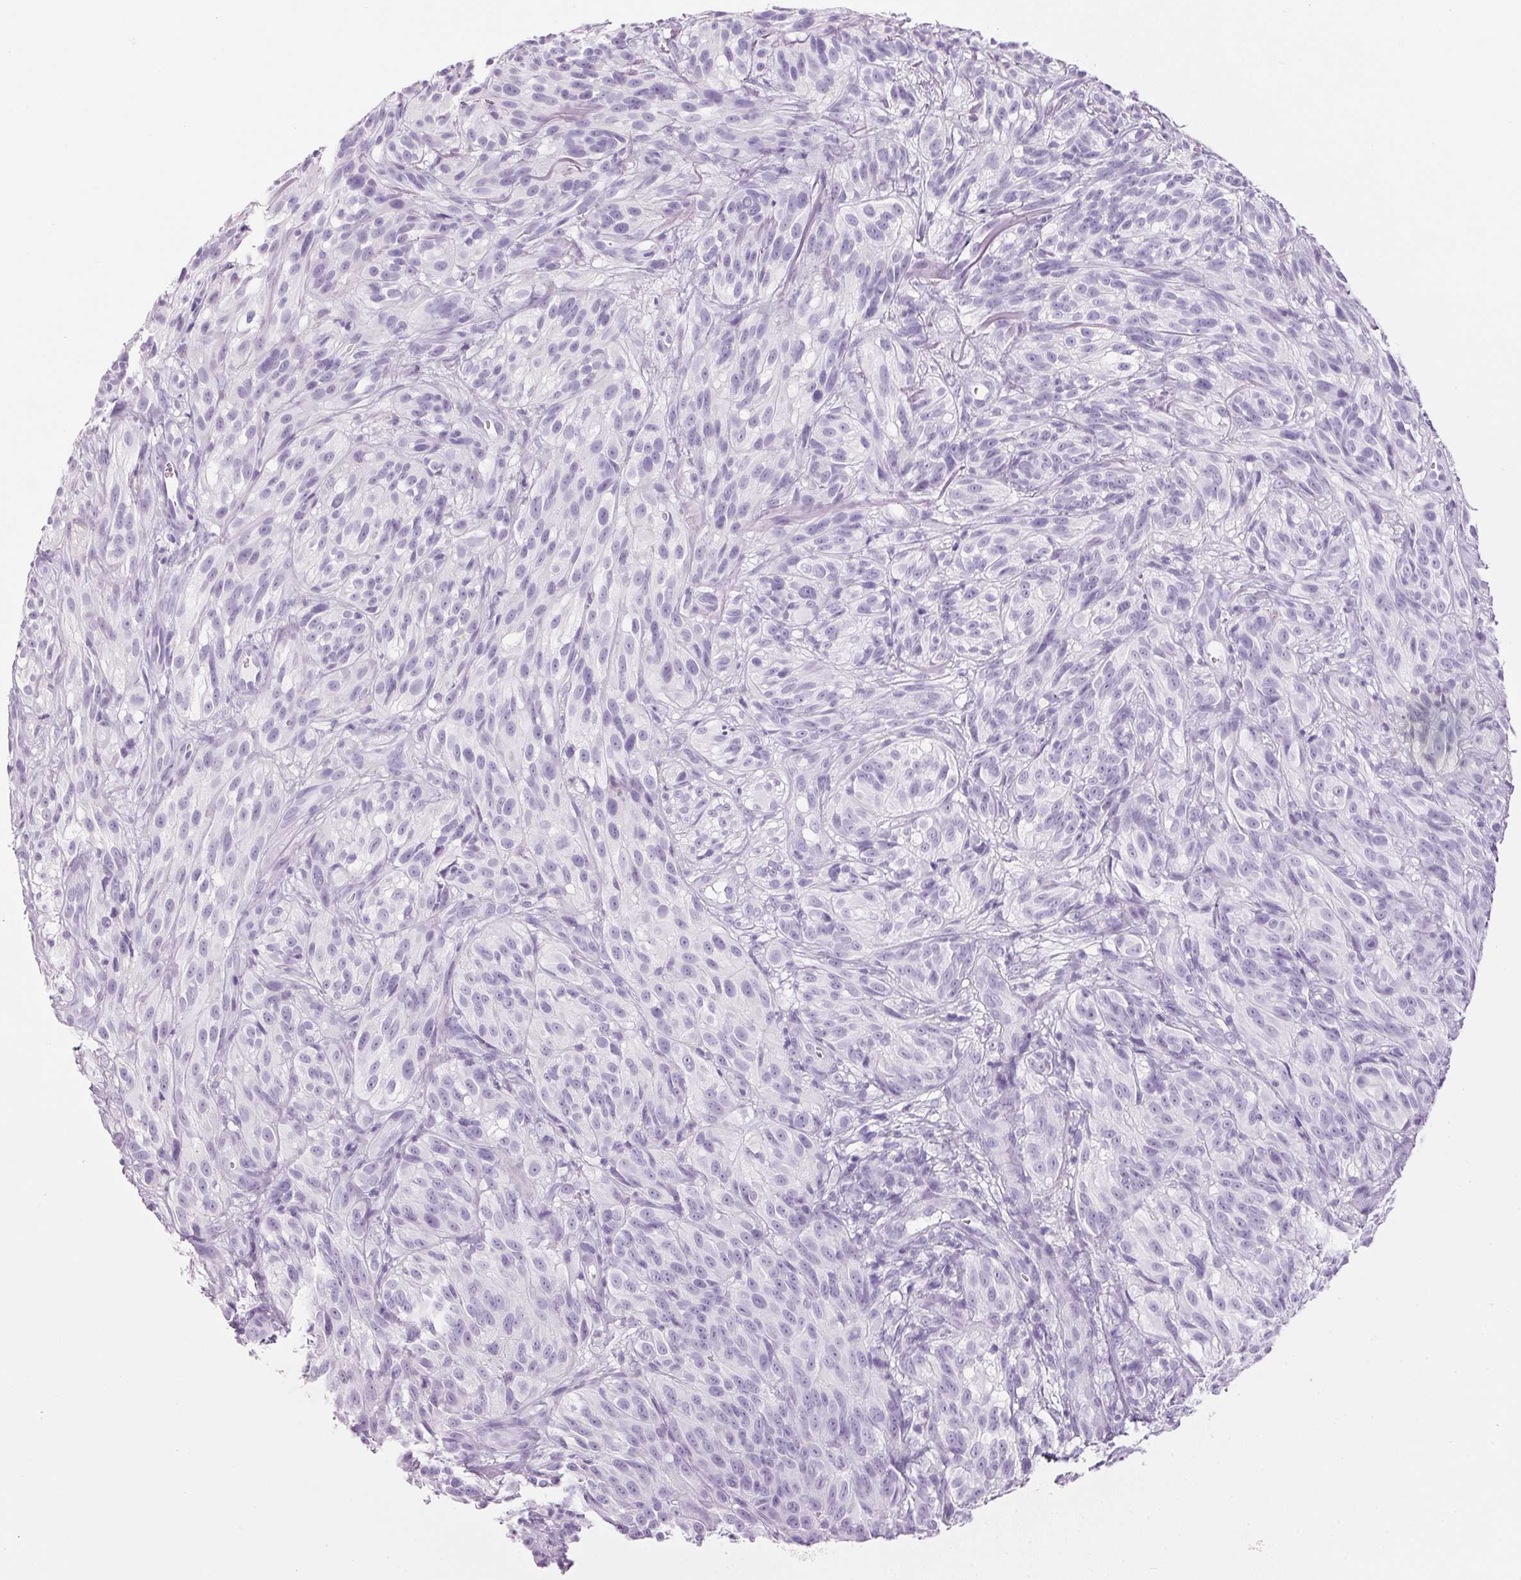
{"staining": {"intensity": "negative", "quantity": "none", "location": "none"}, "tissue": "melanoma", "cell_type": "Tumor cells", "image_type": "cancer", "snomed": [{"axis": "morphology", "description": "Malignant melanoma, NOS"}, {"axis": "topography", "description": "Skin"}], "caption": "The histopathology image reveals no significant positivity in tumor cells of melanoma. (DAB immunohistochemistry (IHC), high magnification).", "gene": "PPP1R1A", "patient": {"sex": "female", "age": 85}}